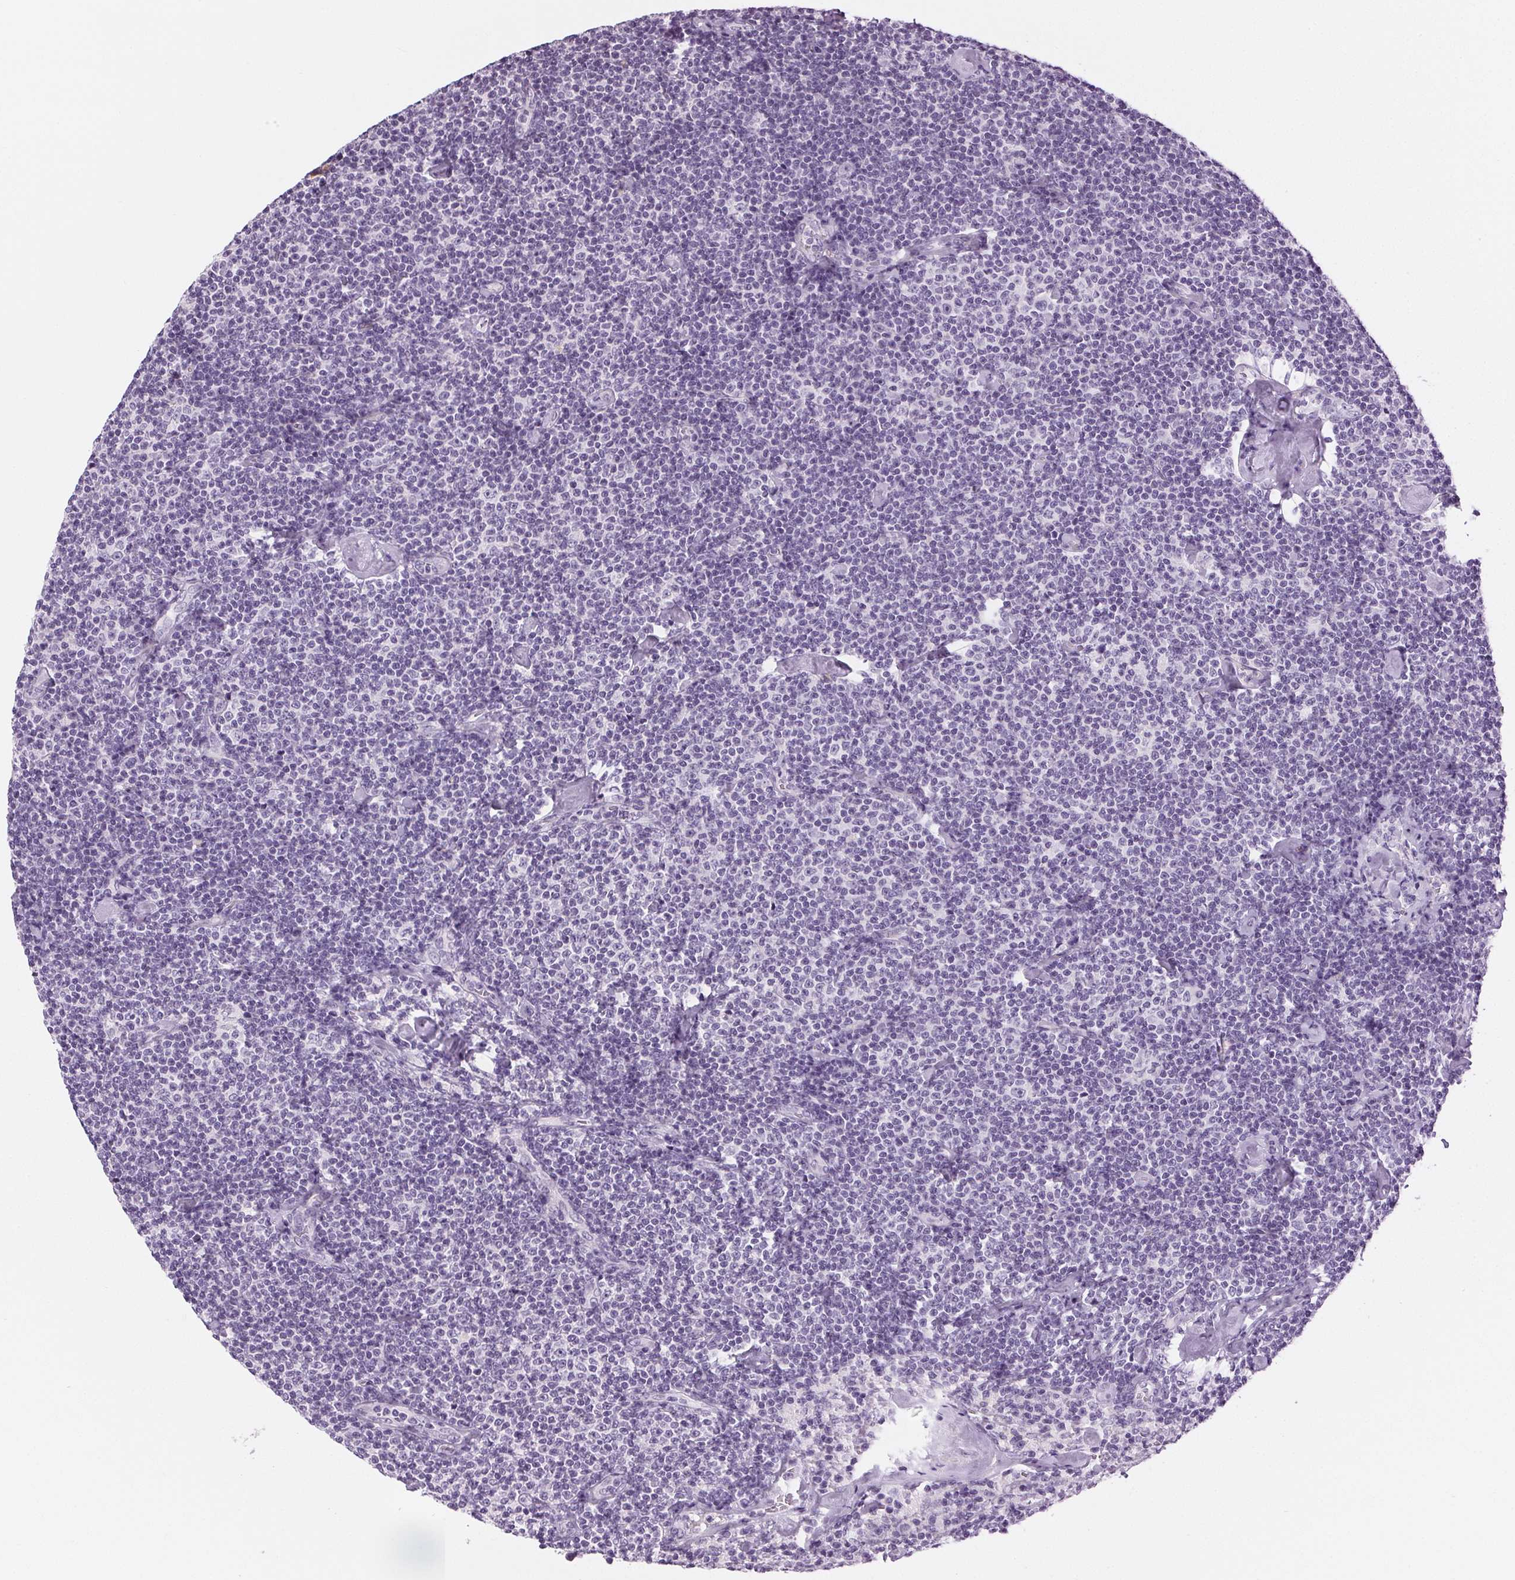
{"staining": {"intensity": "negative", "quantity": "none", "location": "none"}, "tissue": "lymphoma", "cell_type": "Tumor cells", "image_type": "cancer", "snomed": [{"axis": "morphology", "description": "Malignant lymphoma, non-Hodgkin's type, Low grade"}, {"axis": "topography", "description": "Lymph node"}], "caption": "Tumor cells are negative for brown protein staining in lymphoma.", "gene": "MISP", "patient": {"sex": "male", "age": 81}}